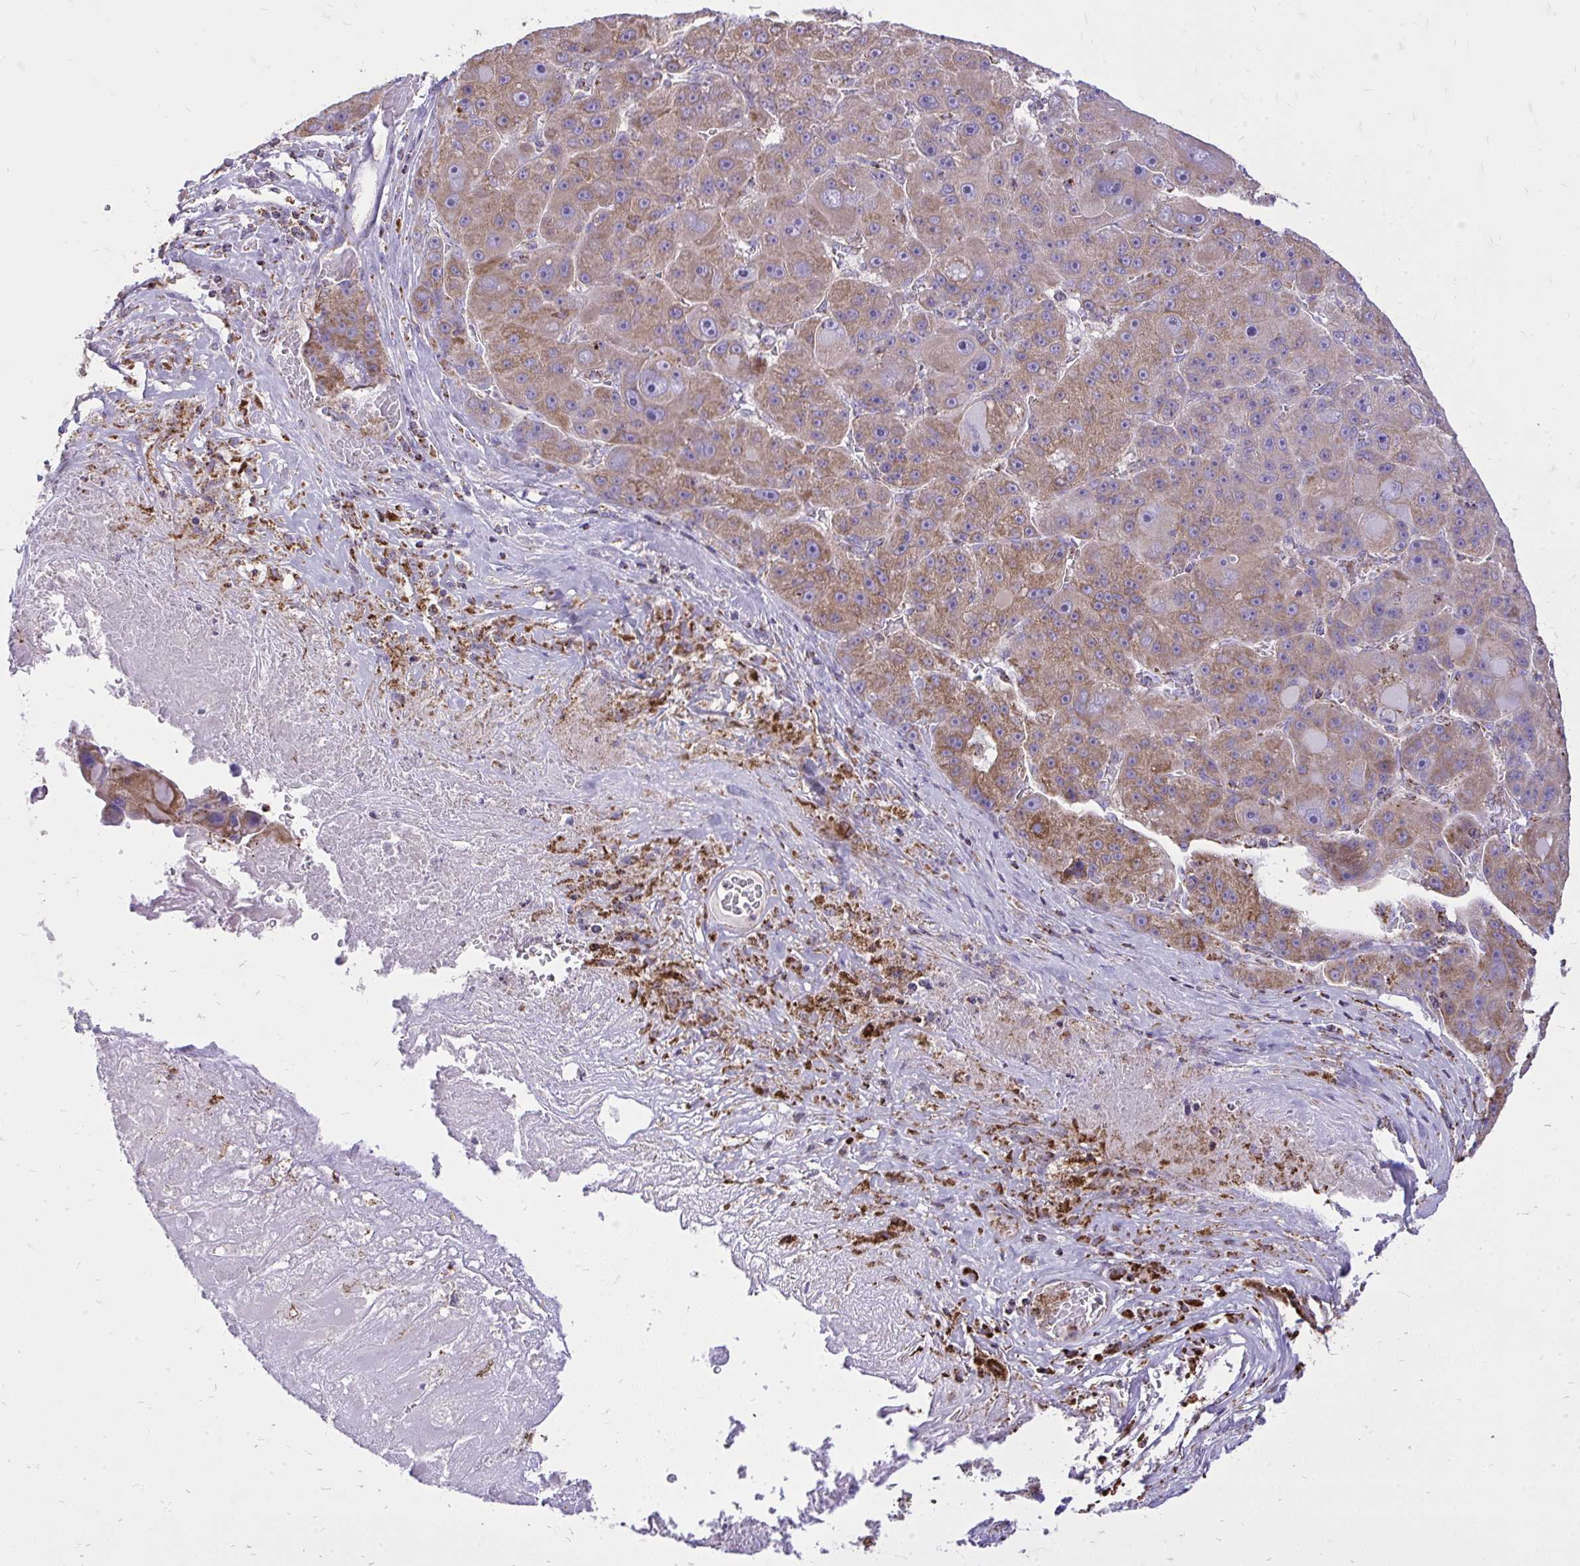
{"staining": {"intensity": "moderate", "quantity": ">75%", "location": "cytoplasmic/membranous"}, "tissue": "liver cancer", "cell_type": "Tumor cells", "image_type": "cancer", "snomed": [{"axis": "morphology", "description": "Carcinoma, Hepatocellular, NOS"}, {"axis": "topography", "description": "Liver"}], "caption": "Immunohistochemistry of human hepatocellular carcinoma (liver) reveals medium levels of moderate cytoplasmic/membranous positivity in about >75% of tumor cells.", "gene": "SPTBN2", "patient": {"sex": "male", "age": 76}}